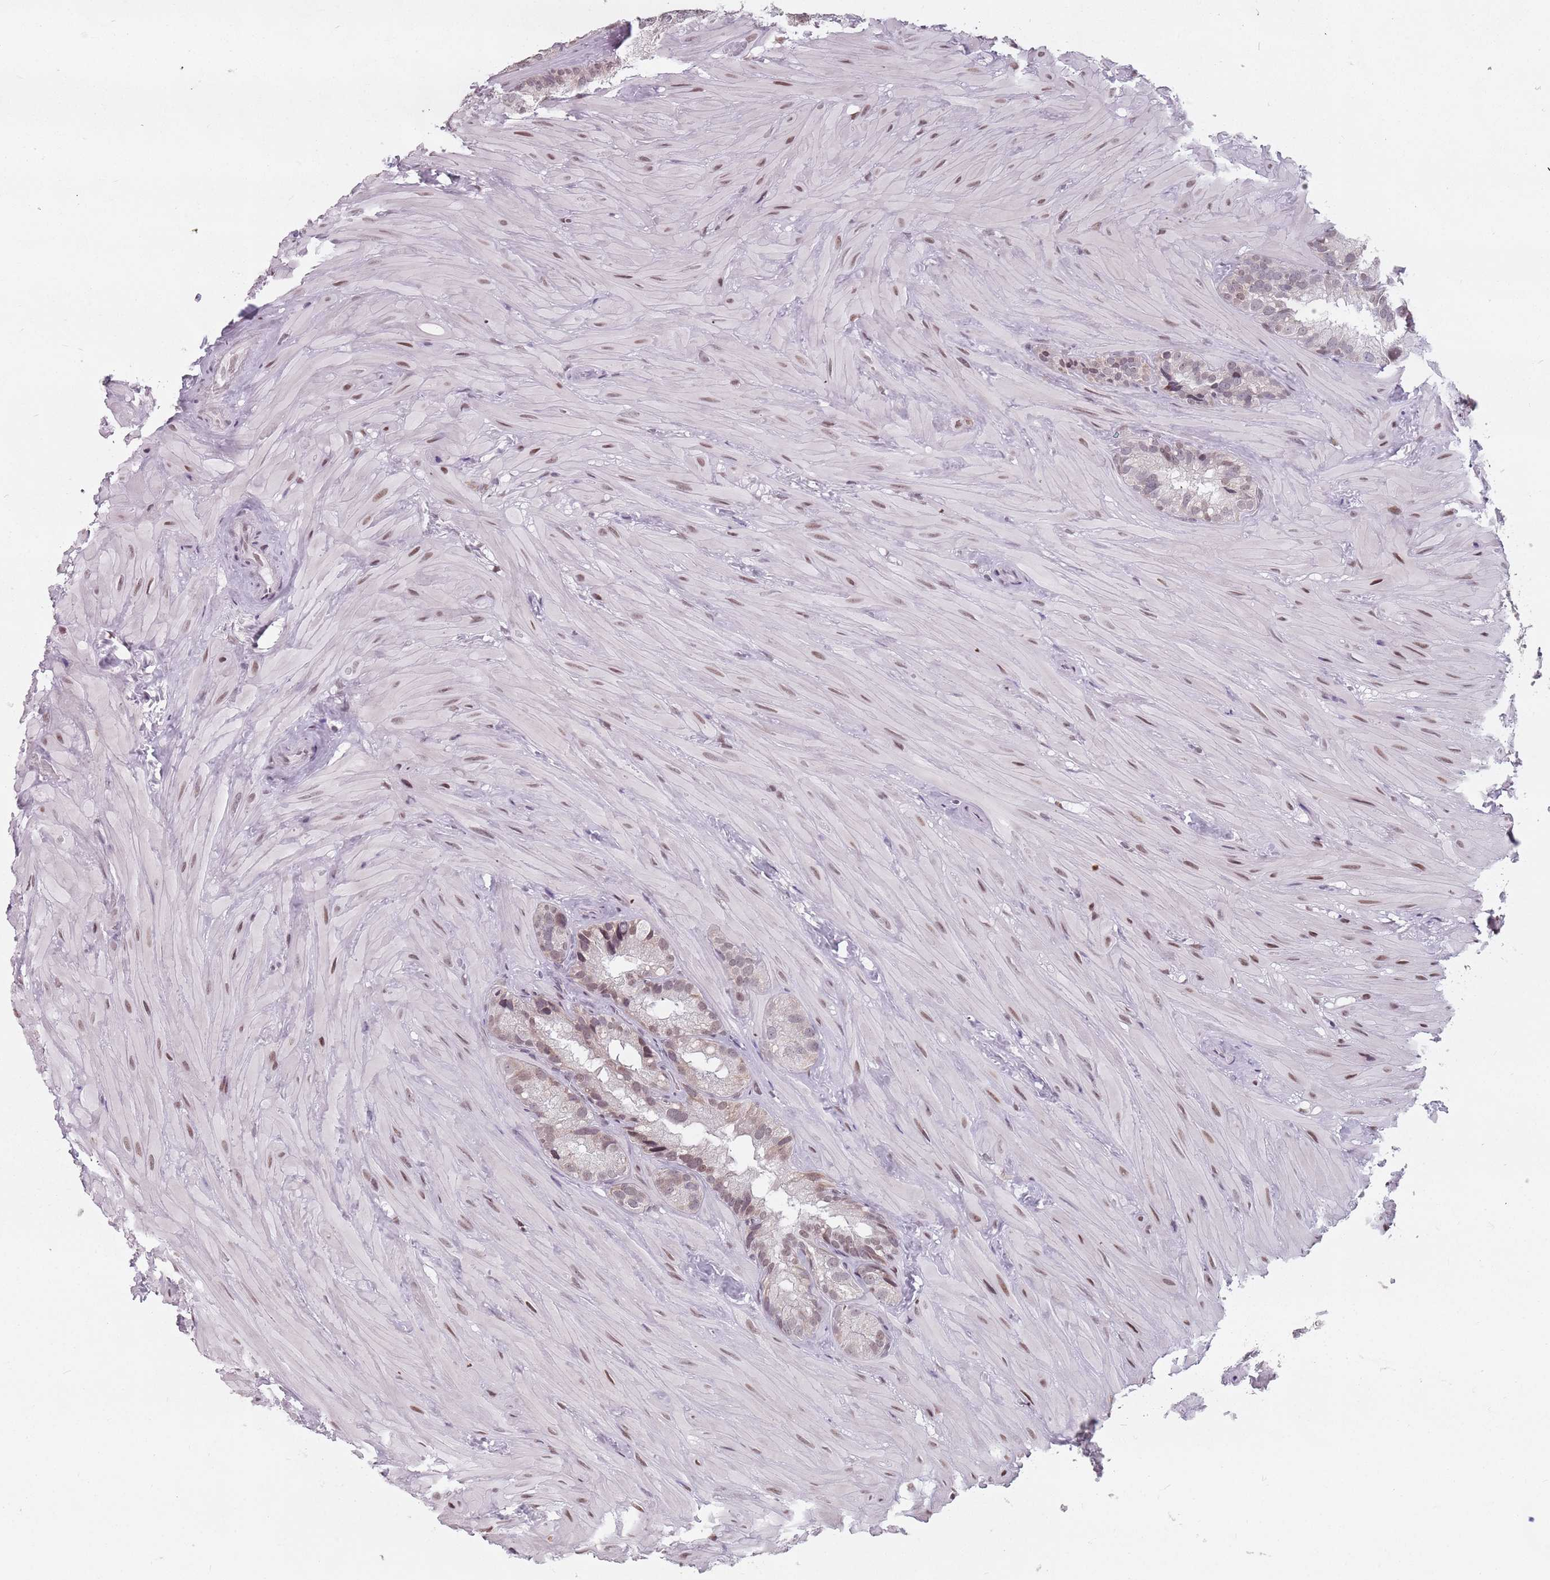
{"staining": {"intensity": "weak", "quantity": "25%-75%", "location": "nuclear"}, "tissue": "seminal vesicle", "cell_type": "Glandular cells", "image_type": "normal", "snomed": [{"axis": "morphology", "description": "Normal tissue, NOS"}, {"axis": "topography", "description": "Prostate"}, {"axis": "topography", "description": "Seminal veicle"}], "caption": "Brown immunohistochemical staining in normal human seminal vesicle shows weak nuclear expression in approximately 25%-75% of glandular cells. (DAB (3,3'-diaminobenzidine) IHC, brown staining for protein, blue staining for nuclei).", "gene": "PTCHD1", "patient": {"sex": "male", "age": 68}}